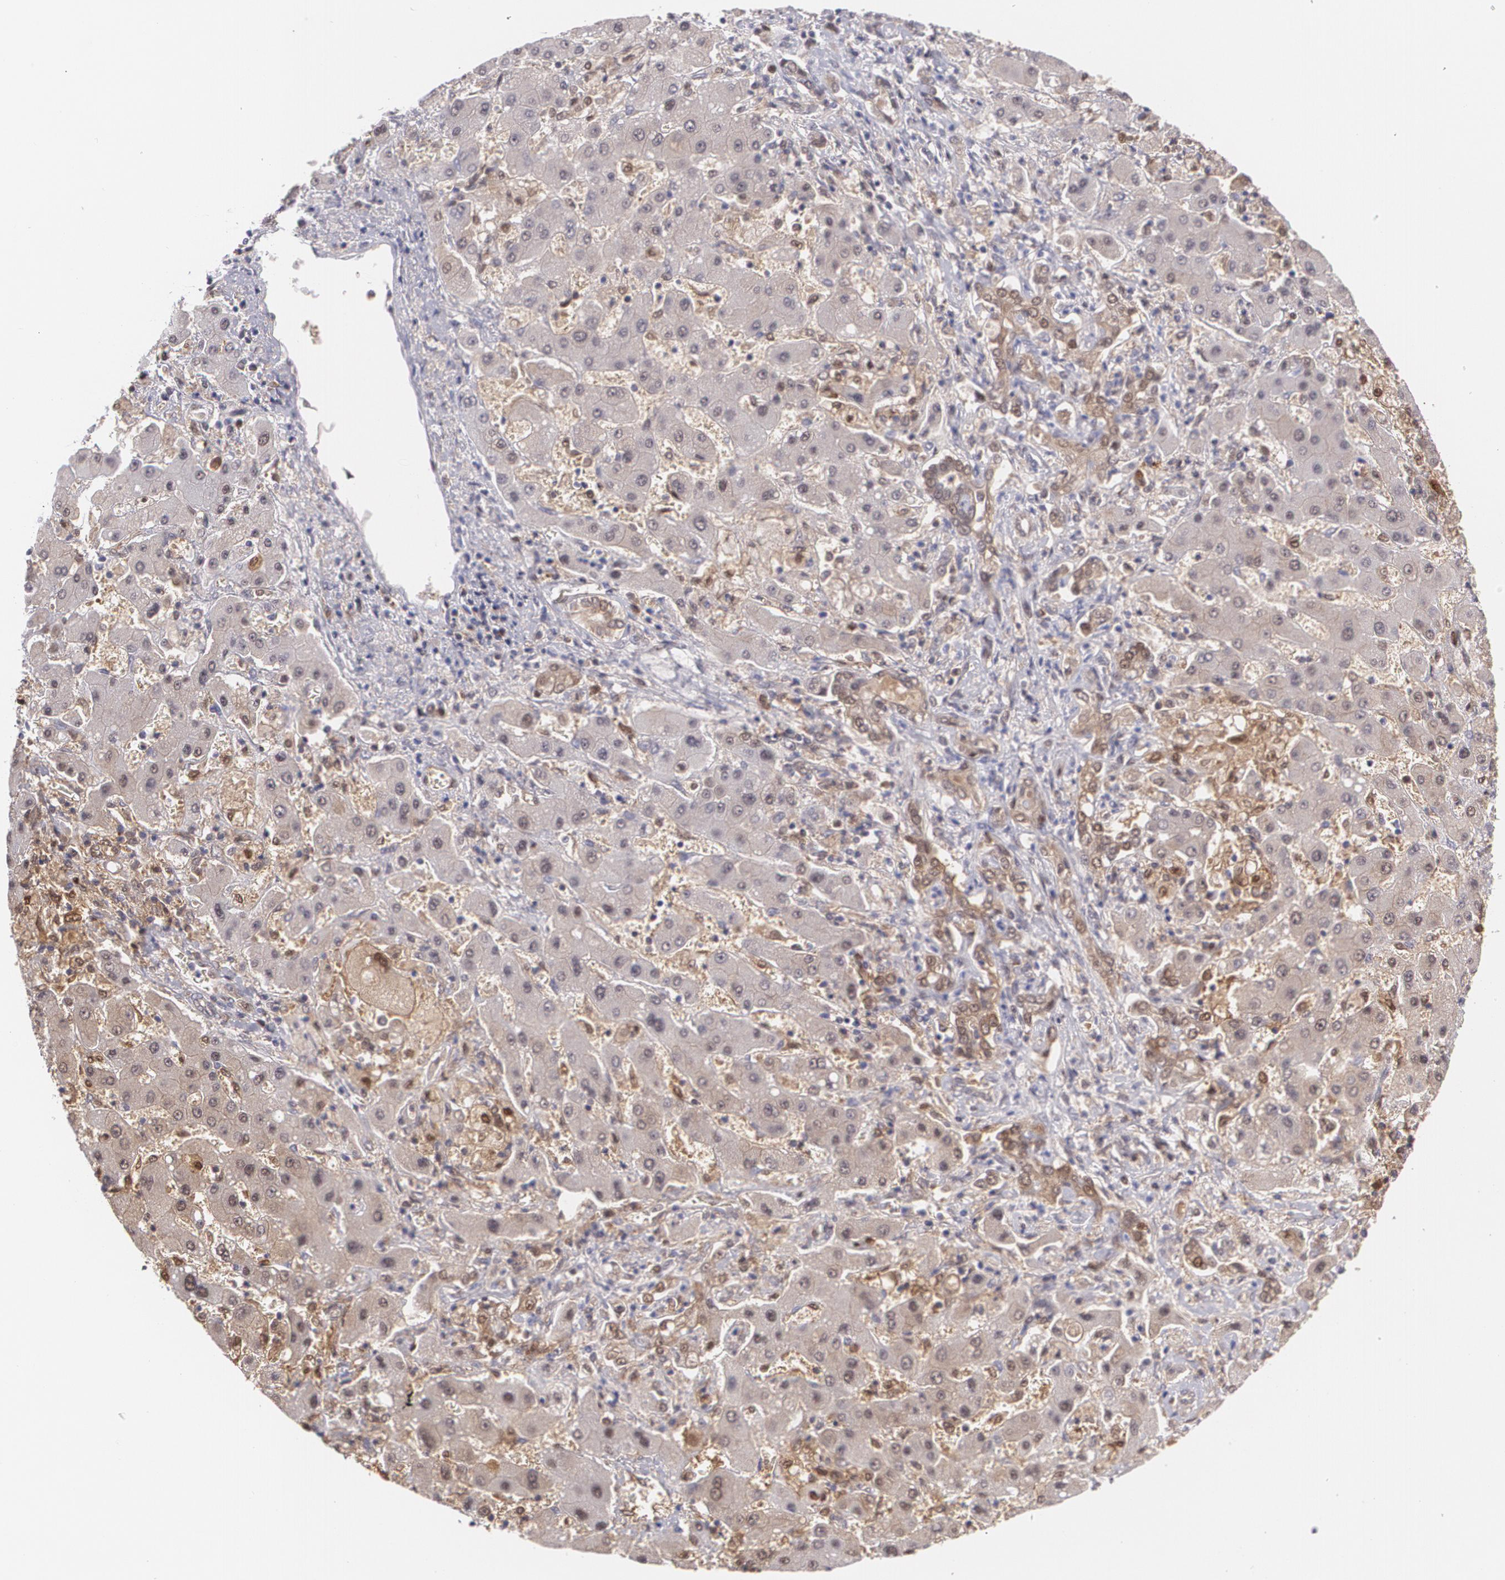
{"staining": {"intensity": "moderate", "quantity": ">75%", "location": "cytoplasmic/membranous"}, "tissue": "liver cancer", "cell_type": "Tumor cells", "image_type": "cancer", "snomed": [{"axis": "morphology", "description": "Cholangiocarcinoma"}, {"axis": "topography", "description": "Liver"}], "caption": "Immunohistochemistry staining of liver cholangiocarcinoma, which demonstrates medium levels of moderate cytoplasmic/membranous staining in about >75% of tumor cells indicating moderate cytoplasmic/membranous protein staining. The staining was performed using DAB (brown) for protein detection and nuclei were counterstained in hematoxylin (blue).", "gene": "HSPH1", "patient": {"sex": "male", "age": 50}}